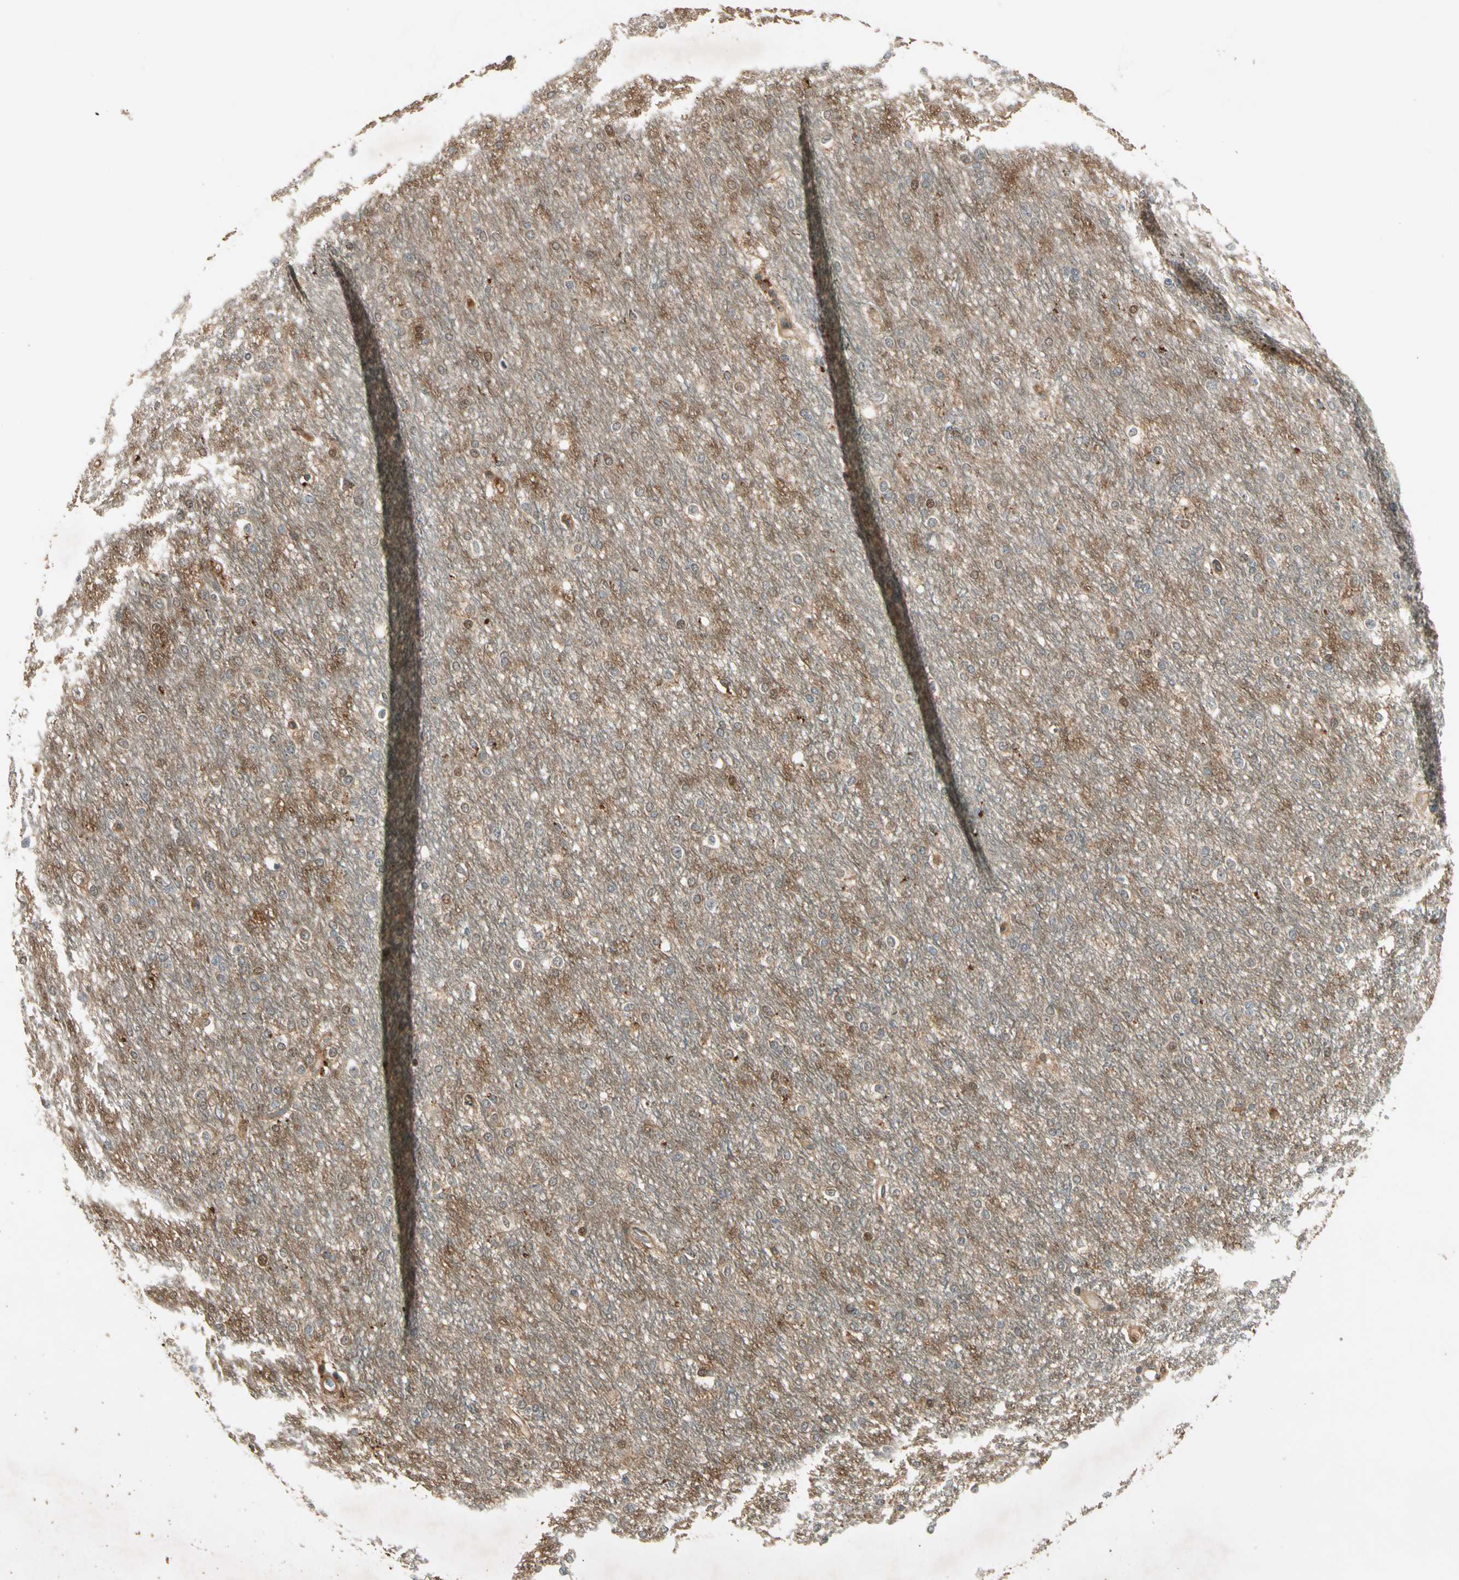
{"staining": {"intensity": "moderate", "quantity": ">75%", "location": "cytoplasmic/membranous"}, "tissue": "cerebral cortex", "cell_type": "Endothelial cells", "image_type": "normal", "snomed": [{"axis": "morphology", "description": "Normal tissue, NOS"}, {"axis": "morphology", "description": "Inflammation, NOS"}, {"axis": "topography", "description": "Cerebral cortex"}], "caption": "High-power microscopy captured an immunohistochemistry (IHC) image of benign cerebral cortex, revealing moderate cytoplasmic/membranous positivity in approximately >75% of endothelial cells. (Brightfield microscopy of DAB IHC at high magnification).", "gene": "ROCK2", "patient": {"sex": "male", "age": 6}}